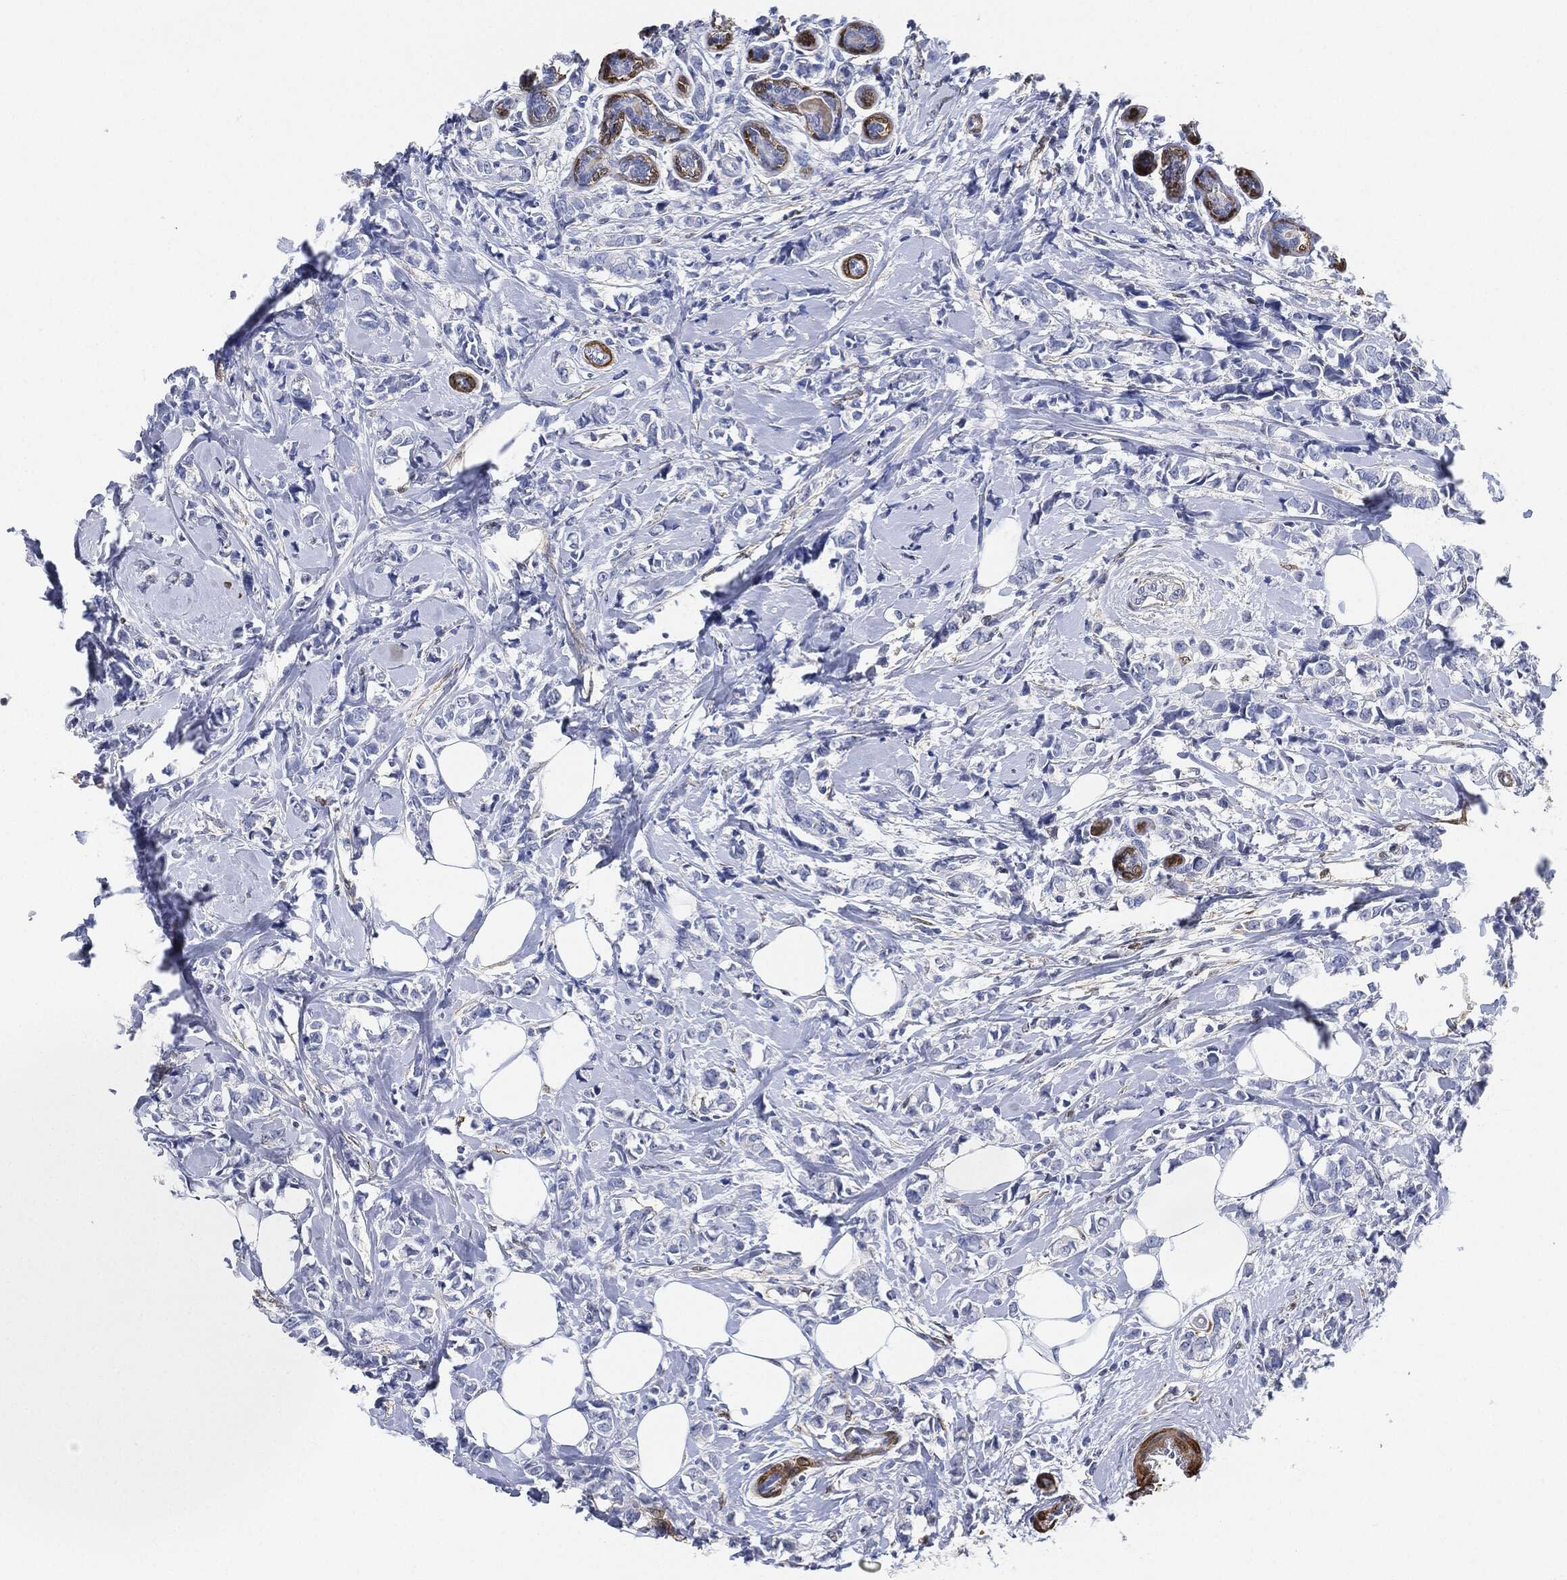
{"staining": {"intensity": "negative", "quantity": "none", "location": "none"}, "tissue": "breast cancer", "cell_type": "Tumor cells", "image_type": "cancer", "snomed": [{"axis": "morphology", "description": "Normal tissue, NOS"}, {"axis": "morphology", "description": "Duct carcinoma"}, {"axis": "topography", "description": "Breast"}], "caption": "DAB immunohistochemical staining of human invasive ductal carcinoma (breast) reveals no significant staining in tumor cells.", "gene": "TAGLN", "patient": {"sex": "female", "age": 44}}